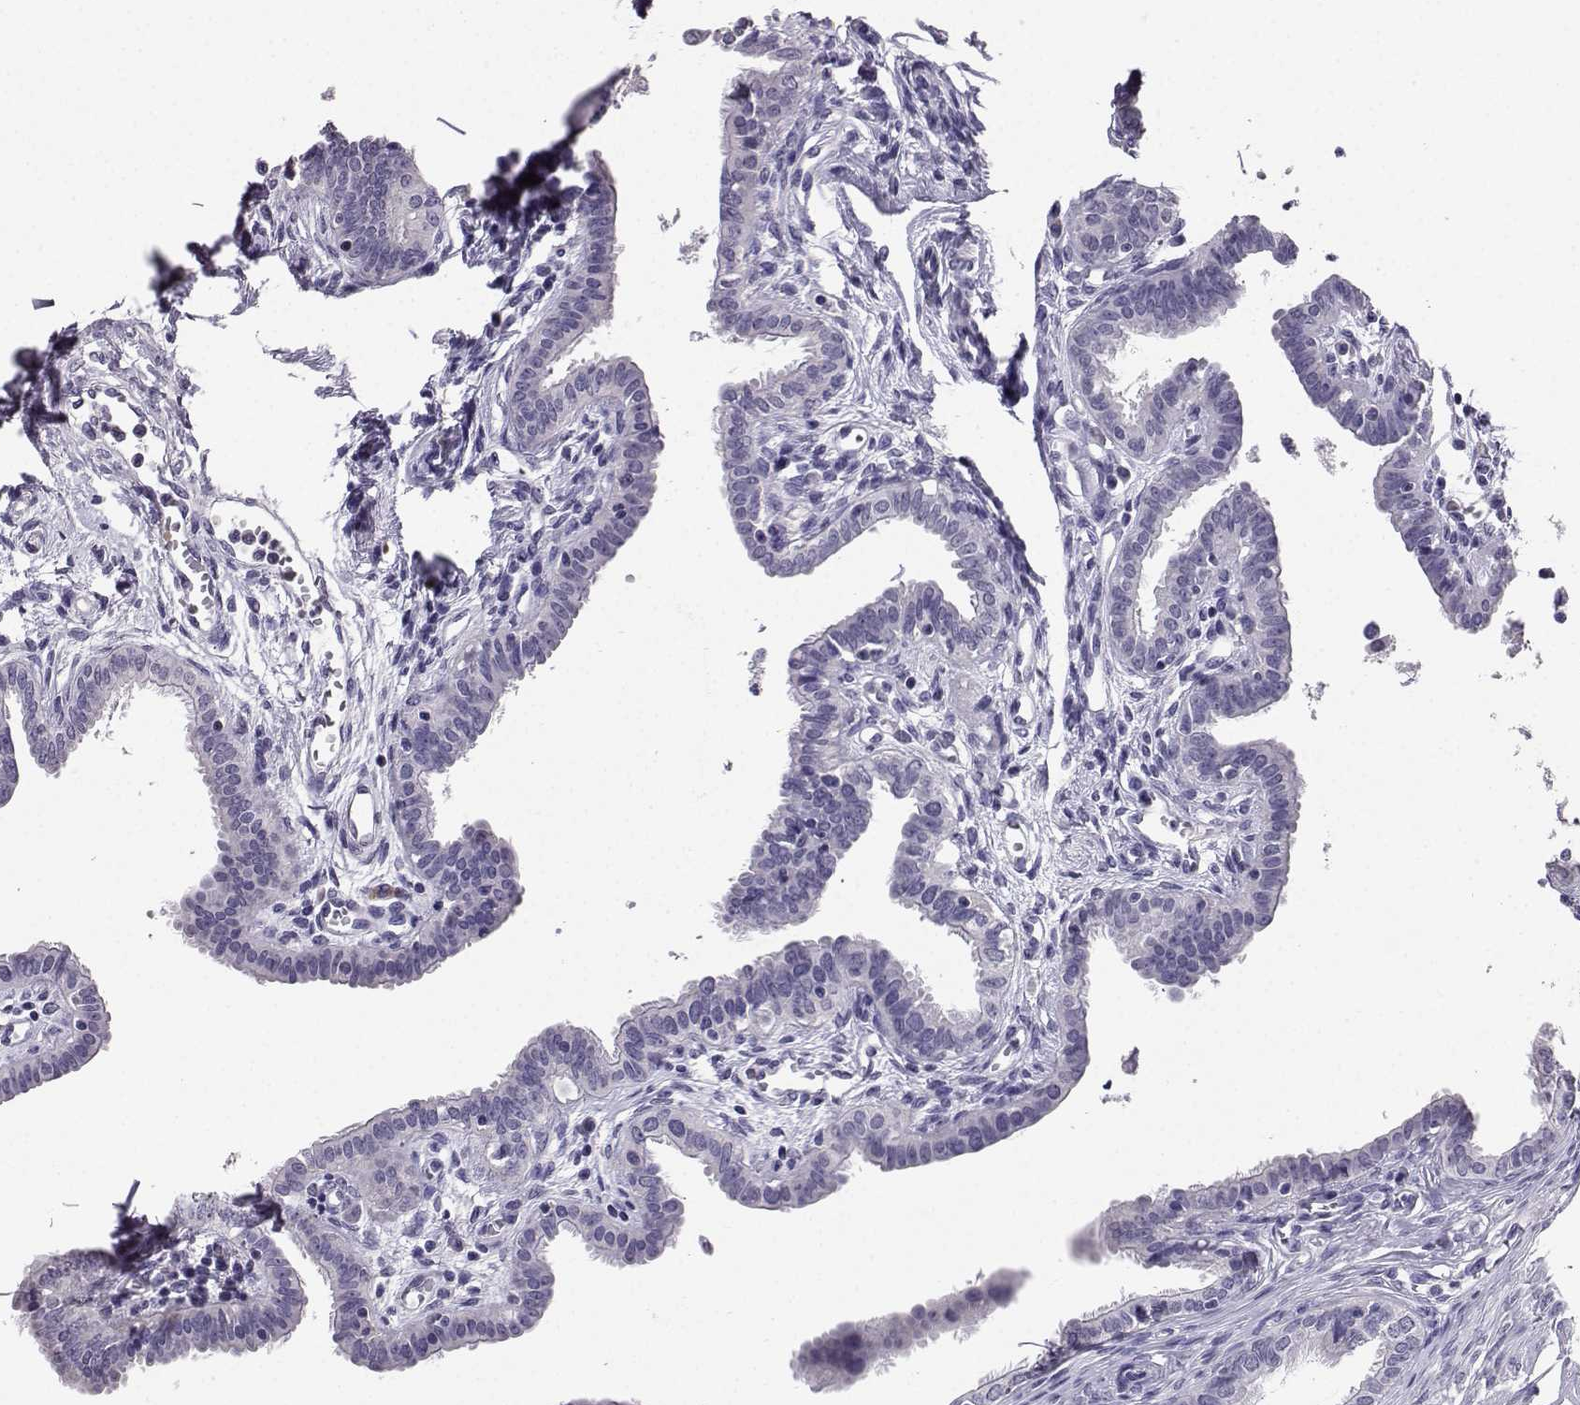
{"staining": {"intensity": "negative", "quantity": "none", "location": "none"}, "tissue": "fallopian tube", "cell_type": "Glandular cells", "image_type": "normal", "snomed": [{"axis": "morphology", "description": "Normal tissue, NOS"}, {"axis": "morphology", "description": "Carcinoma, endometroid"}, {"axis": "topography", "description": "Fallopian tube"}, {"axis": "topography", "description": "Ovary"}], "caption": "IHC micrograph of unremarkable human fallopian tube stained for a protein (brown), which exhibits no expression in glandular cells. The staining is performed using DAB (3,3'-diaminobenzidine) brown chromogen with nuclei counter-stained in using hematoxylin.", "gene": "SPAG11A", "patient": {"sex": "female", "age": 42}}